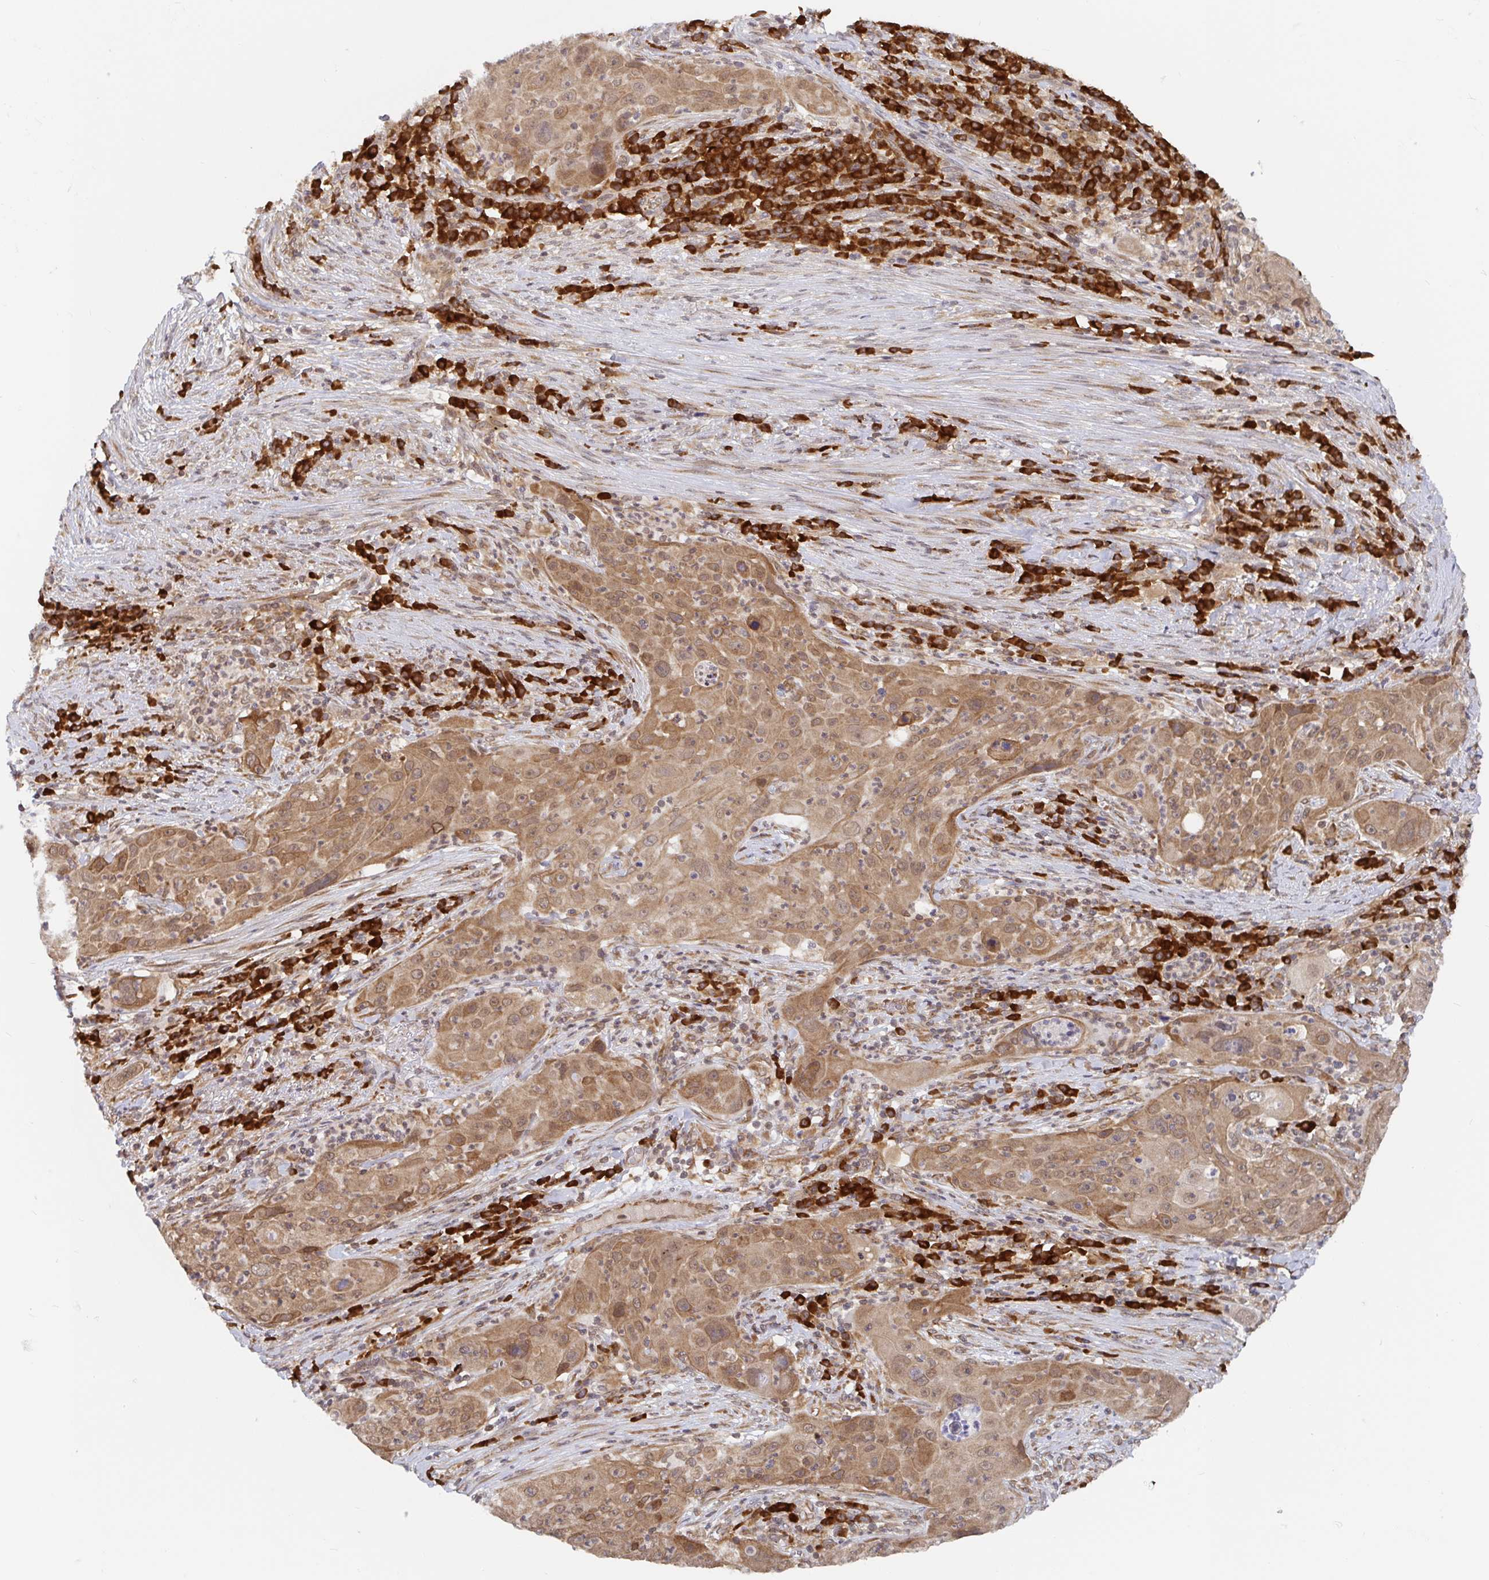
{"staining": {"intensity": "moderate", "quantity": ">75%", "location": "cytoplasmic/membranous"}, "tissue": "lung cancer", "cell_type": "Tumor cells", "image_type": "cancer", "snomed": [{"axis": "morphology", "description": "Squamous cell carcinoma, NOS"}, {"axis": "topography", "description": "Lung"}], "caption": "Moderate cytoplasmic/membranous expression is identified in about >75% of tumor cells in lung cancer.", "gene": "ALG1", "patient": {"sex": "female", "age": 59}}